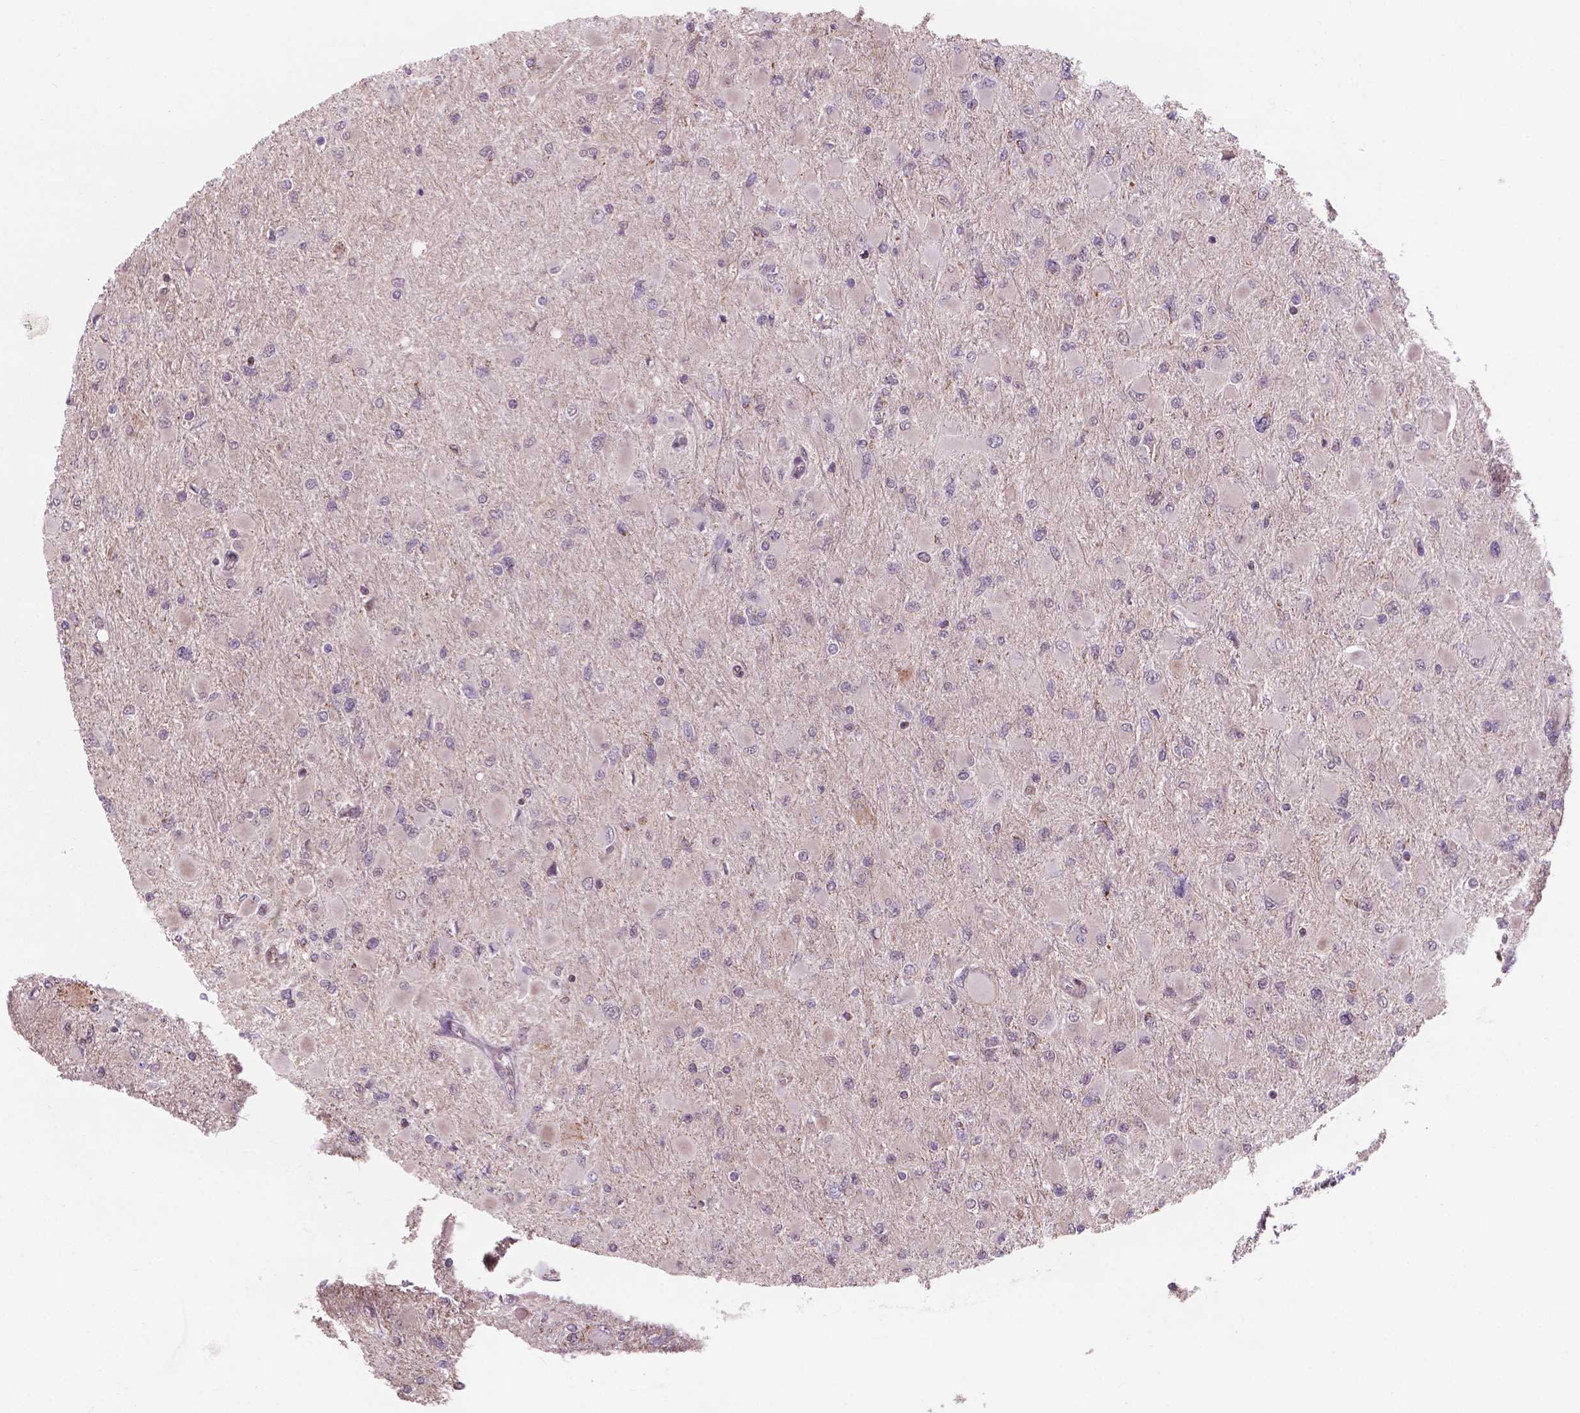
{"staining": {"intensity": "negative", "quantity": "none", "location": "none"}, "tissue": "glioma", "cell_type": "Tumor cells", "image_type": "cancer", "snomed": [{"axis": "morphology", "description": "Glioma, malignant, High grade"}, {"axis": "topography", "description": "Cerebral cortex"}], "caption": "The photomicrograph shows no staining of tumor cells in glioma. Brightfield microscopy of immunohistochemistry stained with DAB (3,3'-diaminobenzidine) (brown) and hematoxylin (blue), captured at high magnification.", "gene": "NDUFA10", "patient": {"sex": "female", "age": 36}}